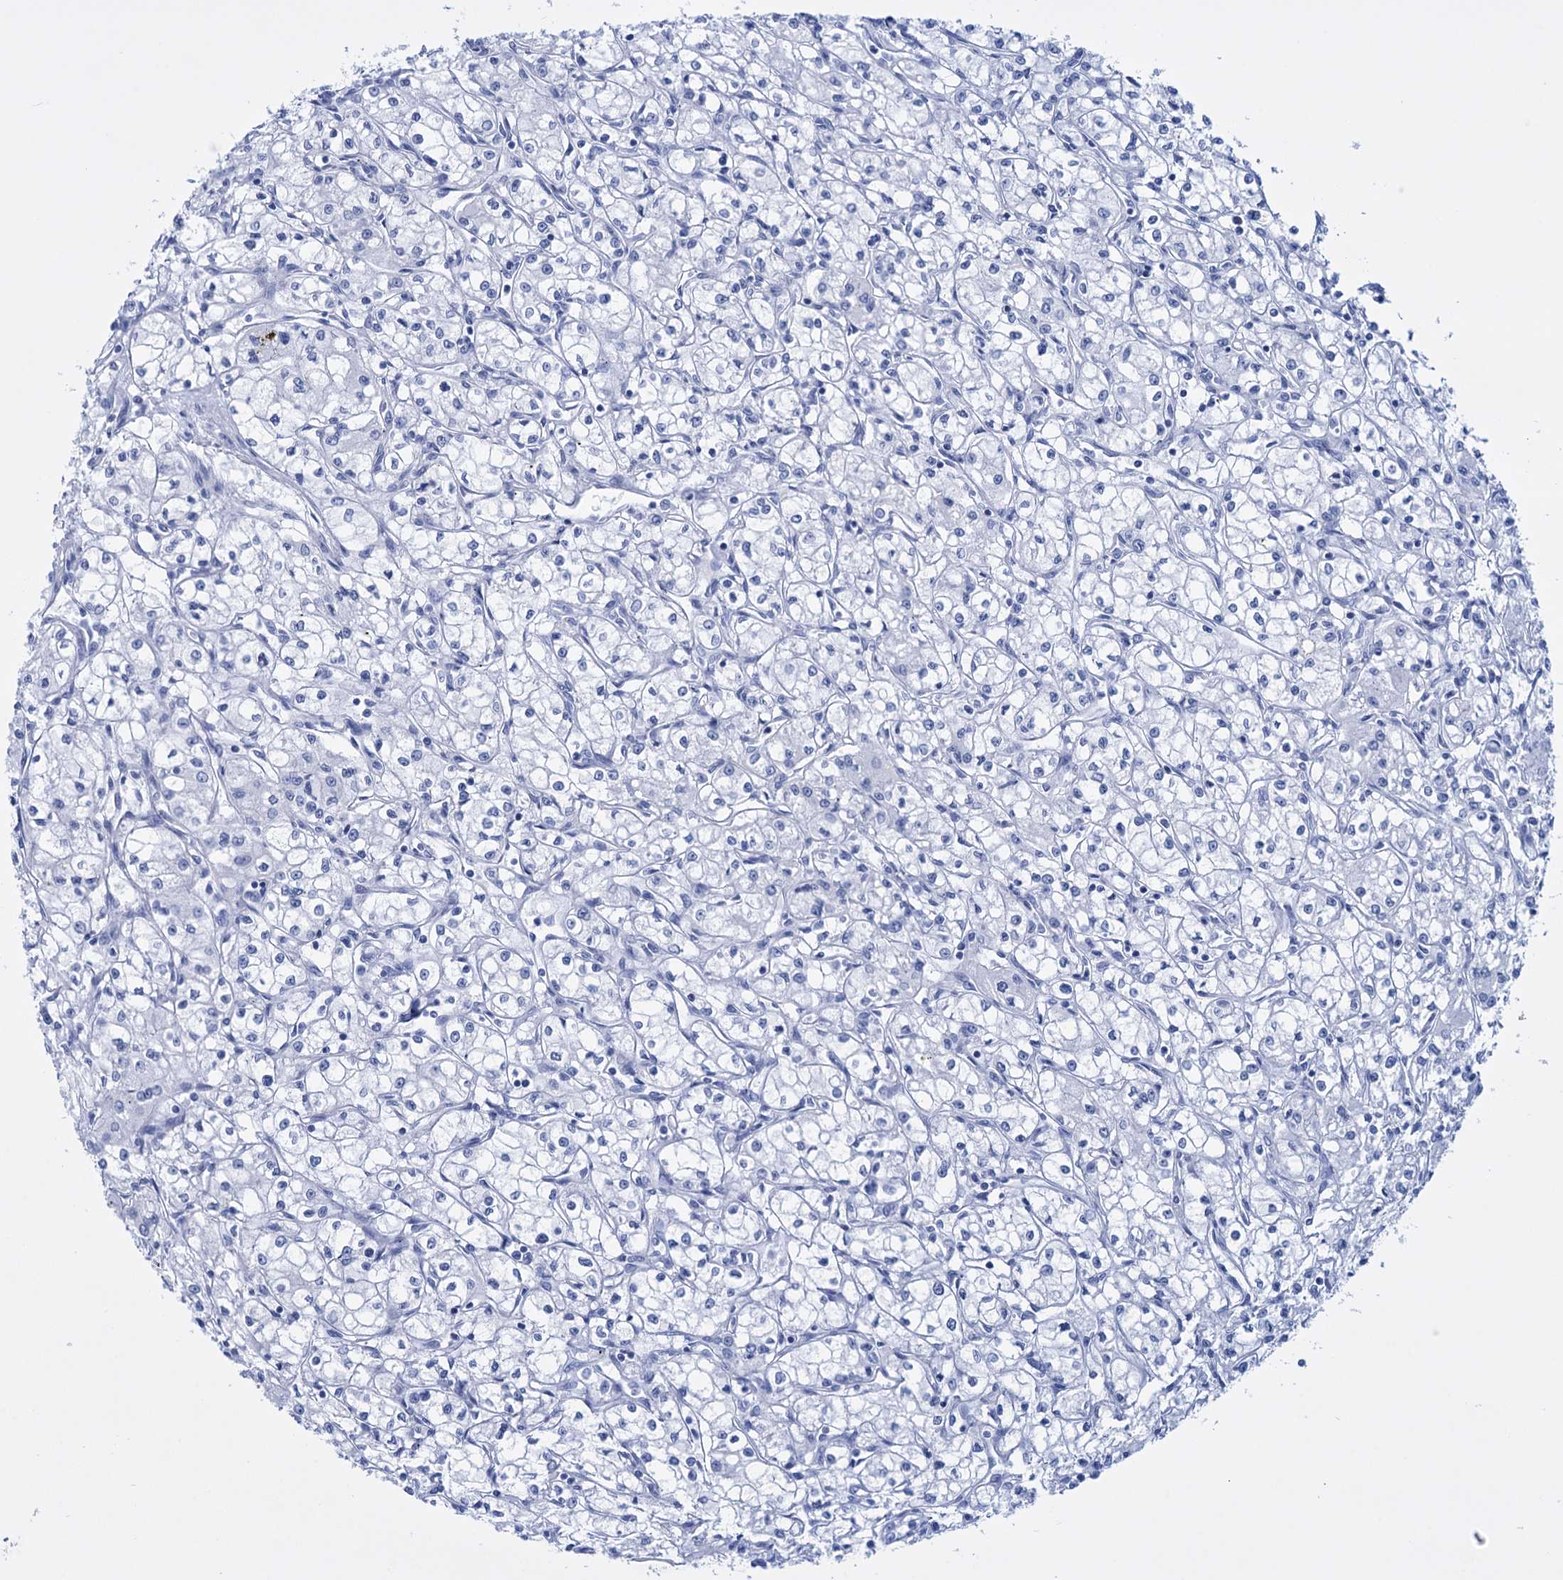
{"staining": {"intensity": "negative", "quantity": "none", "location": "none"}, "tissue": "renal cancer", "cell_type": "Tumor cells", "image_type": "cancer", "snomed": [{"axis": "morphology", "description": "Adenocarcinoma, NOS"}, {"axis": "topography", "description": "Kidney"}], "caption": "Immunohistochemistry of human renal cancer (adenocarcinoma) shows no positivity in tumor cells.", "gene": "FBXW12", "patient": {"sex": "male", "age": 59}}